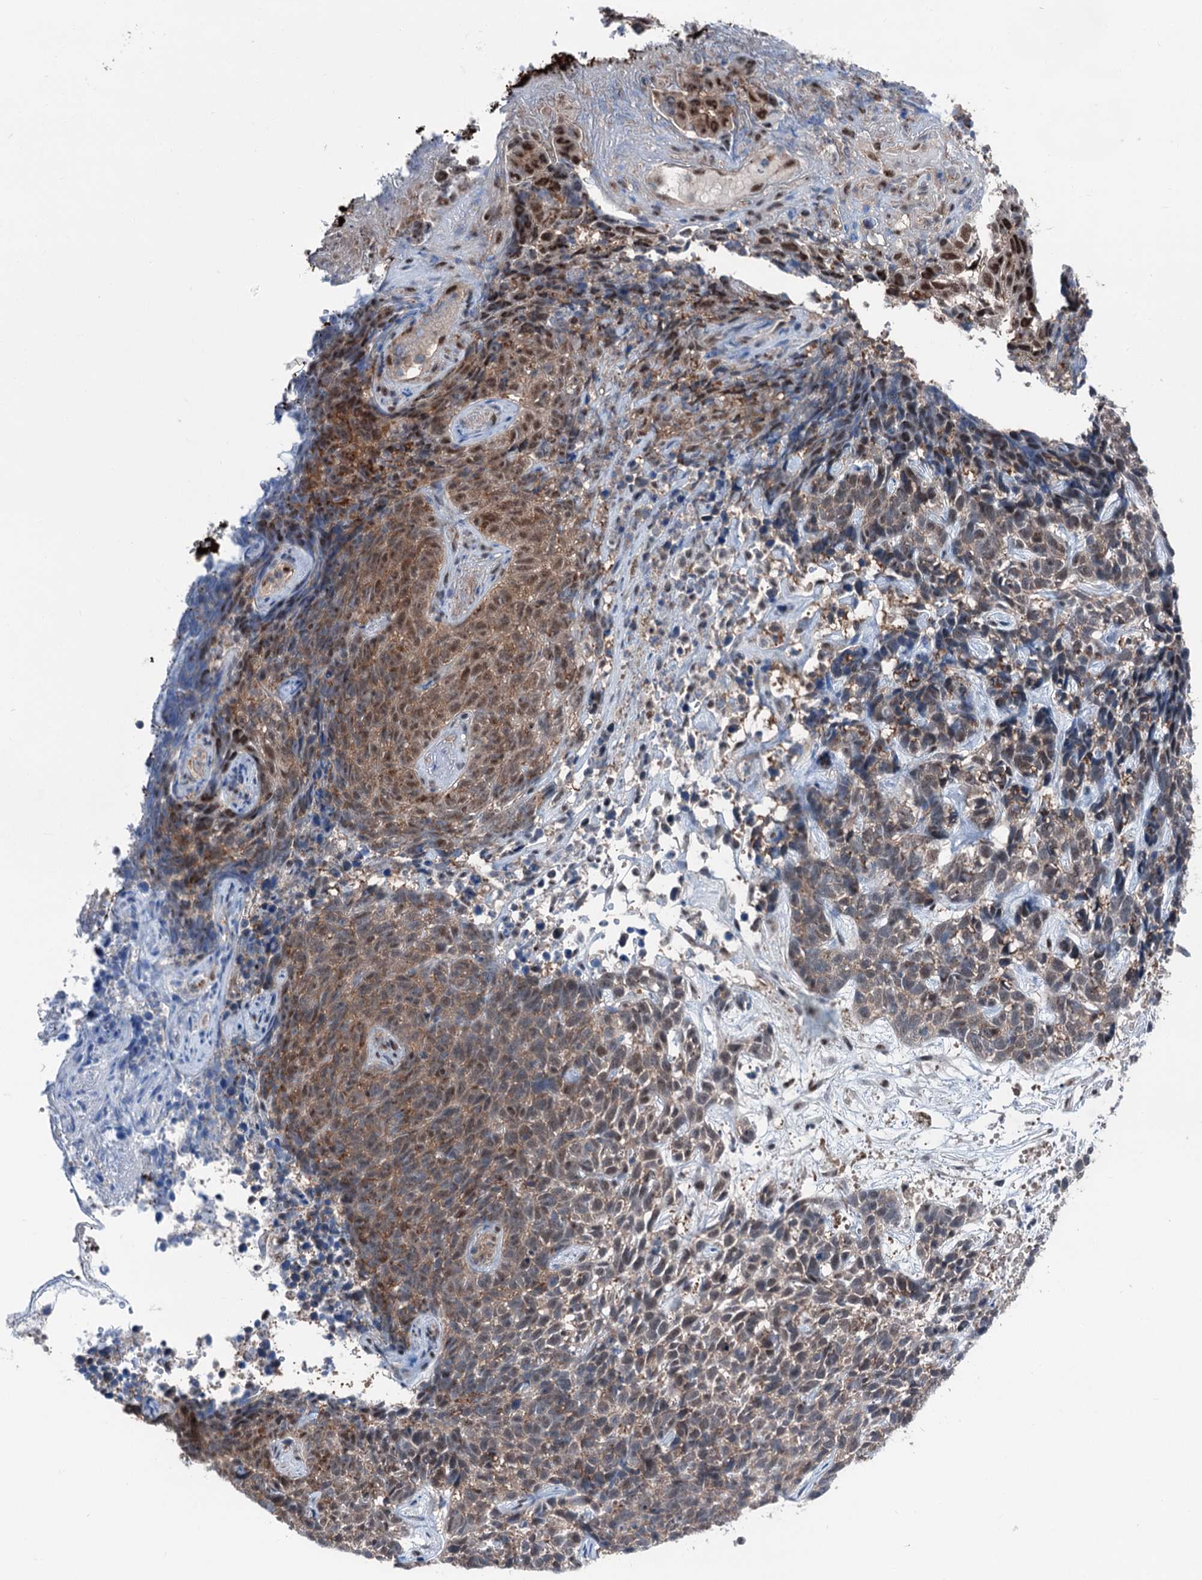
{"staining": {"intensity": "moderate", "quantity": ">75%", "location": "cytoplasmic/membranous"}, "tissue": "skin cancer", "cell_type": "Tumor cells", "image_type": "cancer", "snomed": [{"axis": "morphology", "description": "Basal cell carcinoma"}, {"axis": "topography", "description": "Skin"}], "caption": "Basal cell carcinoma (skin) tissue reveals moderate cytoplasmic/membranous staining in about >75% of tumor cells", "gene": "PSMD13", "patient": {"sex": "female", "age": 84}}